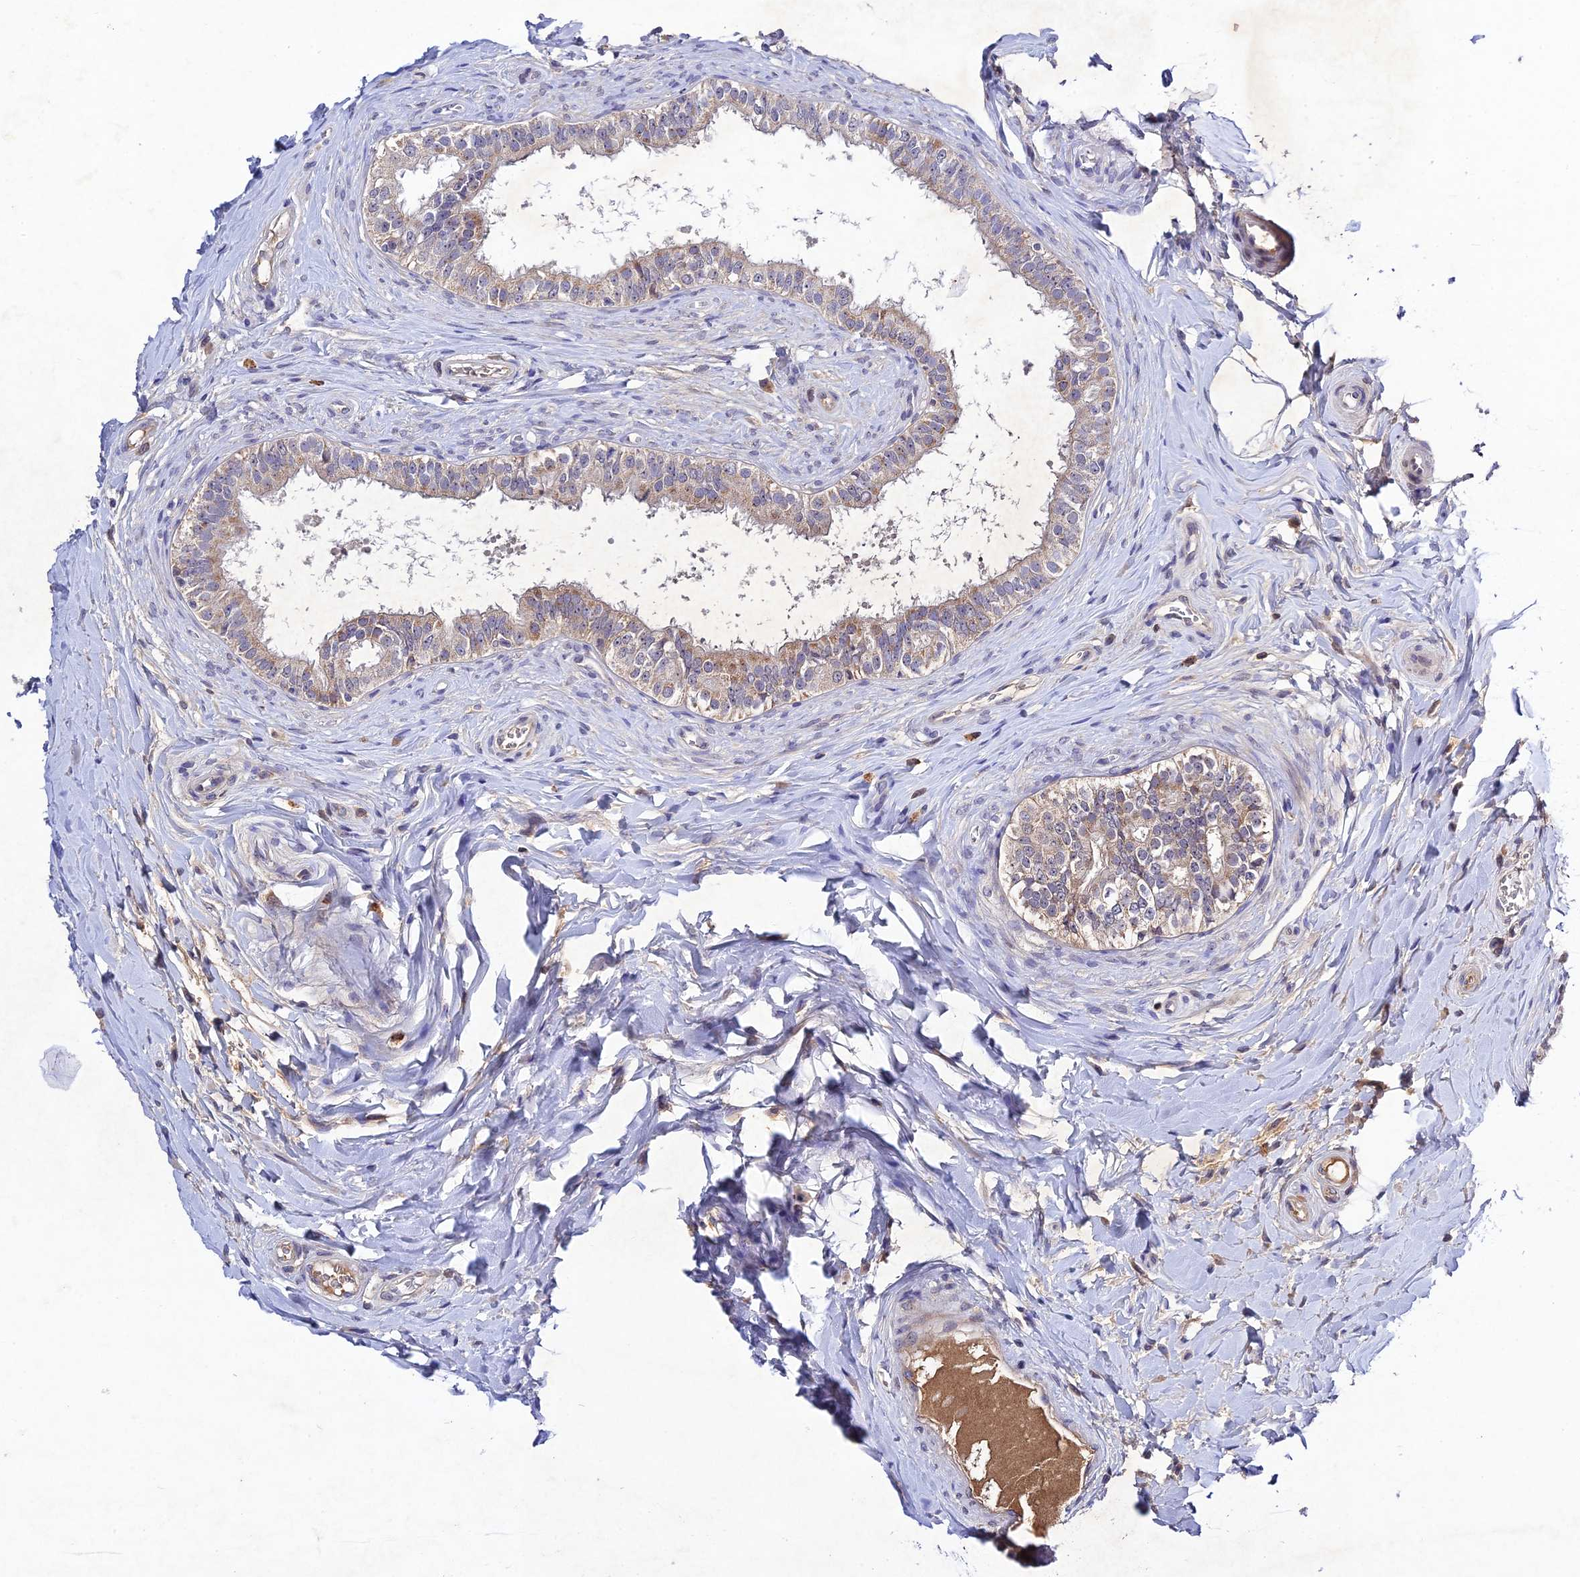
{"staining": {"intensity": "weak", "quantity": "<25%", "location": "cytoplasmic/membranous"}, "tissue": "epididymis", "cell_type": "Glandular cells", "image_type": "normal", "snomed": [{"axis": "morphology", "description": "Normal tissue, NOS"}, {"axis": "topography", "description": "Epididymis"}], "caption": "The immunohistochemistry (IHC) image has no significant staining in glandular cells of epididymis.", "gene": "CHST5", "patient": {"sex": "male", "age": 33}}